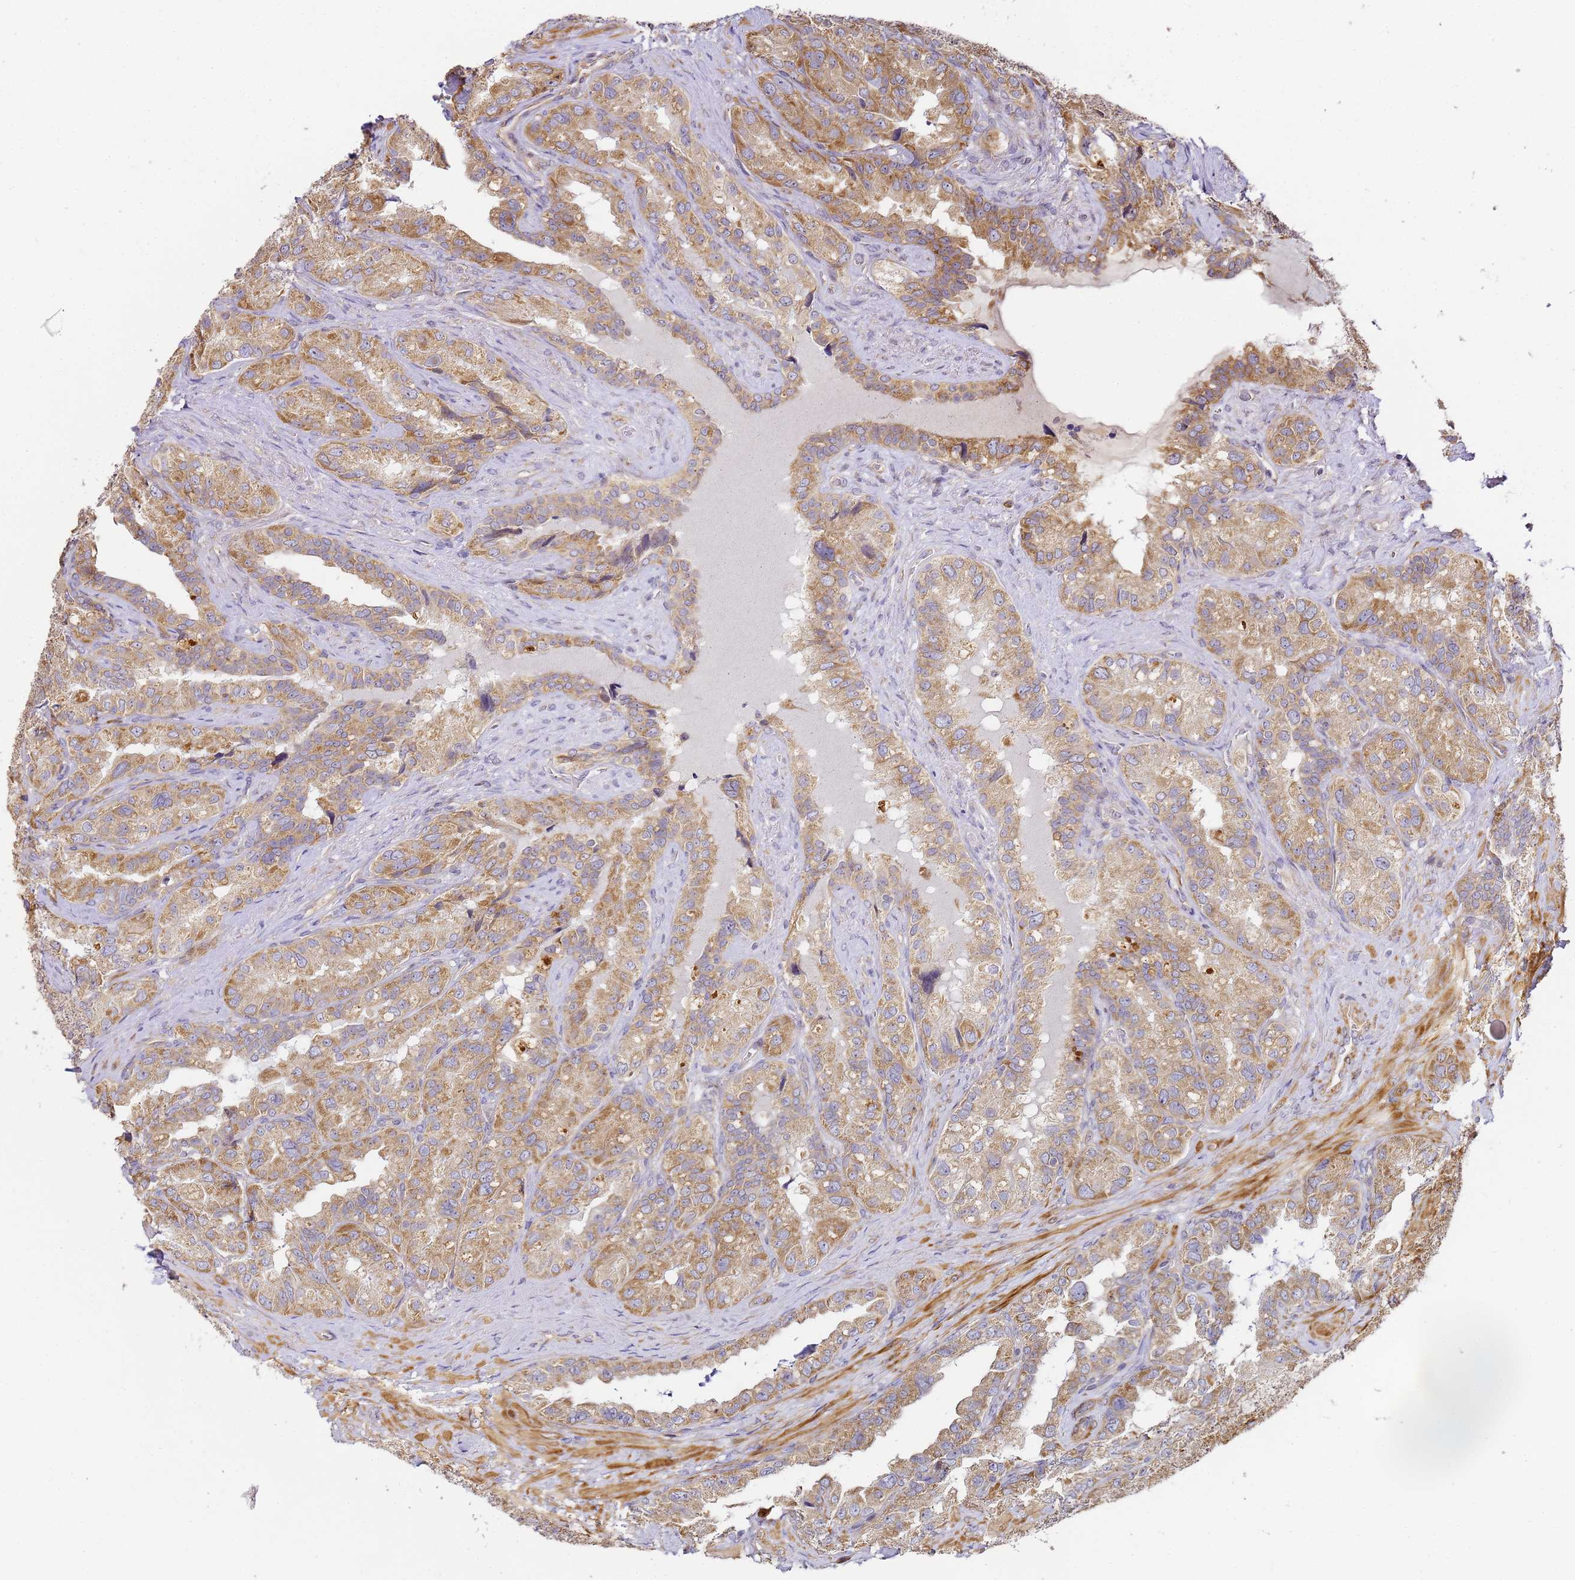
{"staining": {"intensity": "moderate", "quantity": ">75%", "location": "cytoplasmic/membranous"}, "tissue": "seminal vesicle", "cell_type": "Glandular cells", "image_type": "normal", "snomed": [{"axis": "morphology", "description": "Normal tissue, NOS"}, {"axis": "topography", "description": "Seminal veicle"}, {"axis": "topography", "description": "Peripheral nerve tissue"}], "caption": "IHC histopathology image of benign seminal vesicle stained for a protein (brown), which displays medium levels of moderate cytoplasmic/membranous positivity in approximately >75% of glandular cells.", "gene": "RPL13A", "patient": {"sex": "male", "age": 67}}